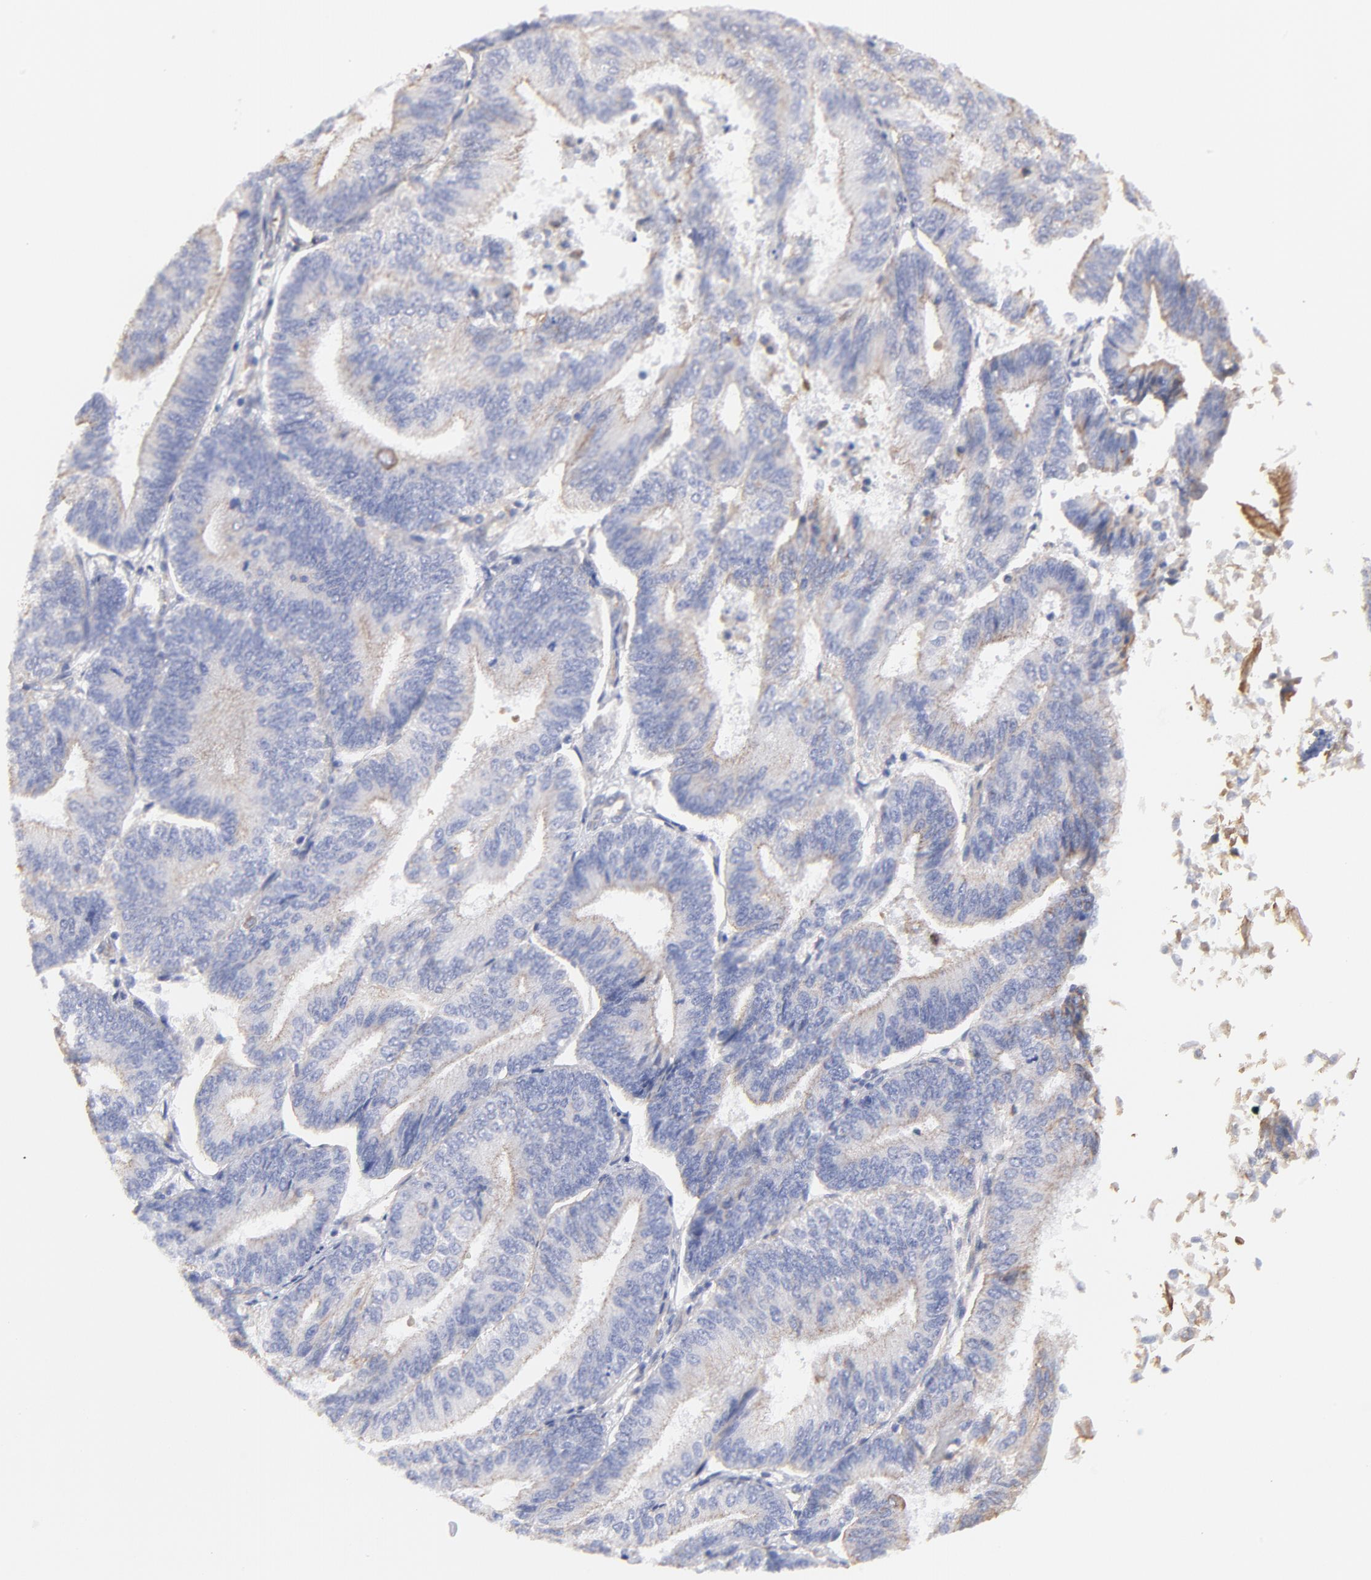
{"staining": {"intensity": "weak", "quantity": ">75%", "location": "cytoplasmic/membranous"}, "tissue": "endometrial cancer", "cell_type": "Tumor cells", "image_type": "cancer", "snomed": [{"axis": "morphology", "description": "Adenocarcinoma, NOS"}, {"axis": "topography", "description": "Endometrium"}], "caption": "Endometrial adenocarcinoma tissue reveals weak cytoplasmic/membranous positivity in about >75% of tumor cells", "gene": "LRCH2", "patient": {"sex": "female", "age": 55}}